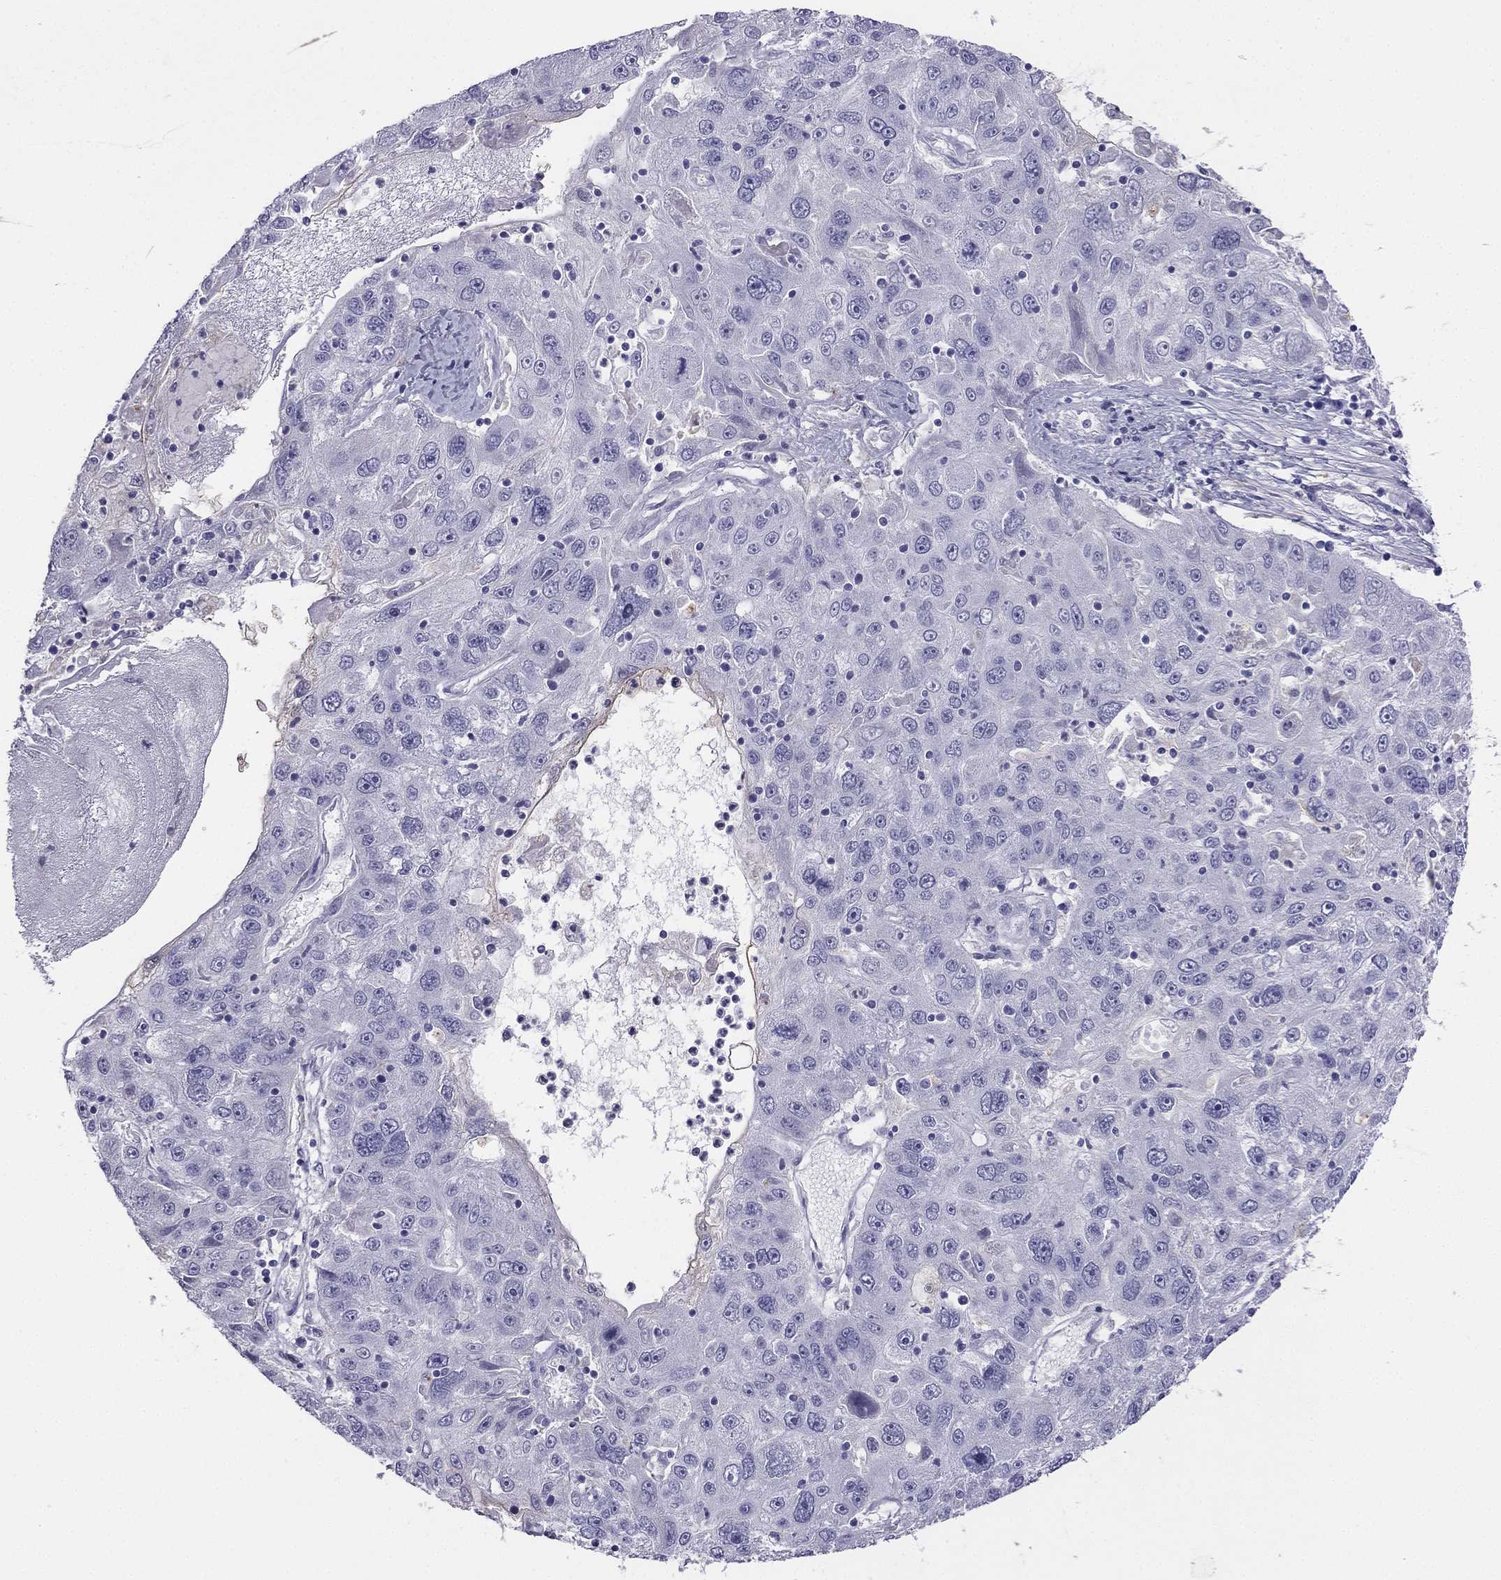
{"staining": {"intensity": "negative", "quantity": "none", "location": "none"}, "tissue": "stomach cancer", "cell_type": "Tumor cells", "image_type": "cancer", "snomed": [{"axis": "morphology", "description": "Adenocarcinoma, NOS"}, {"axis": "topography", "description": "Stomach"}], "caption": "An IHC histopathology image of stomach cancer (adenocarcinoma) is shown. There is no staining in tumor cells of stomach cancer (adenocarcinoma).", "gene": "ALOXE3", "patient": {"sex": "male", "age": 56}}